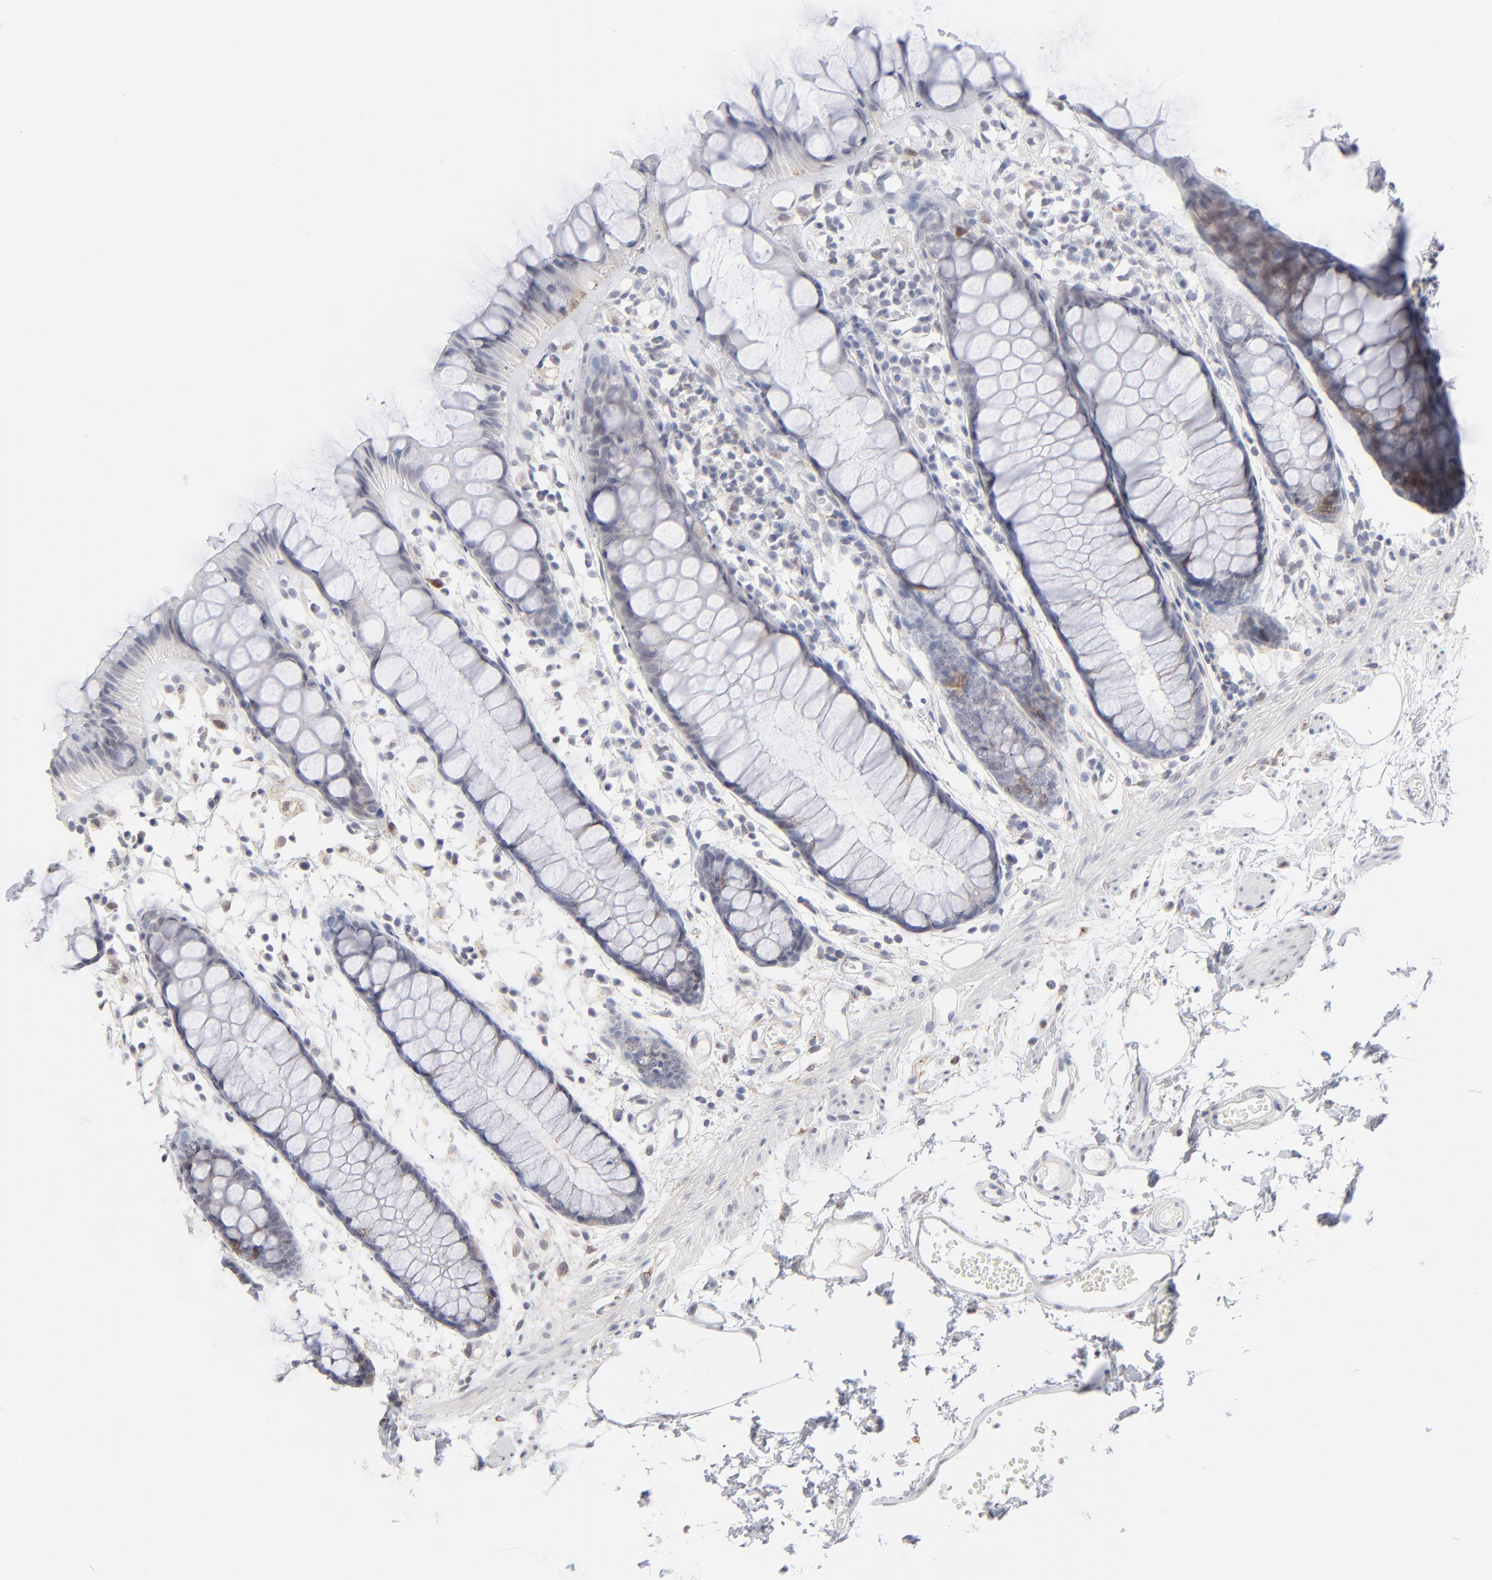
{"staining": {"intensity": "weak", "quantity": "<25%", "location": "cytoplasmic/membranous"}, "tissue": "rectum", "cell_type": "Glandular cells", "image_type": "normal", "snomed": [{"axis": "morphology", "description": "Normal tissue, NOS"}, {"axis": "topography", "description": "Rectum"}], "caption": "Immunohistochemistry of normal human rectum displays no positivity in glandular cells. (DAB IHC visualized using brightfield microscopy, high magnification).", "gene": "AURKA", "patient": {"sex": "female", "age": 66}}